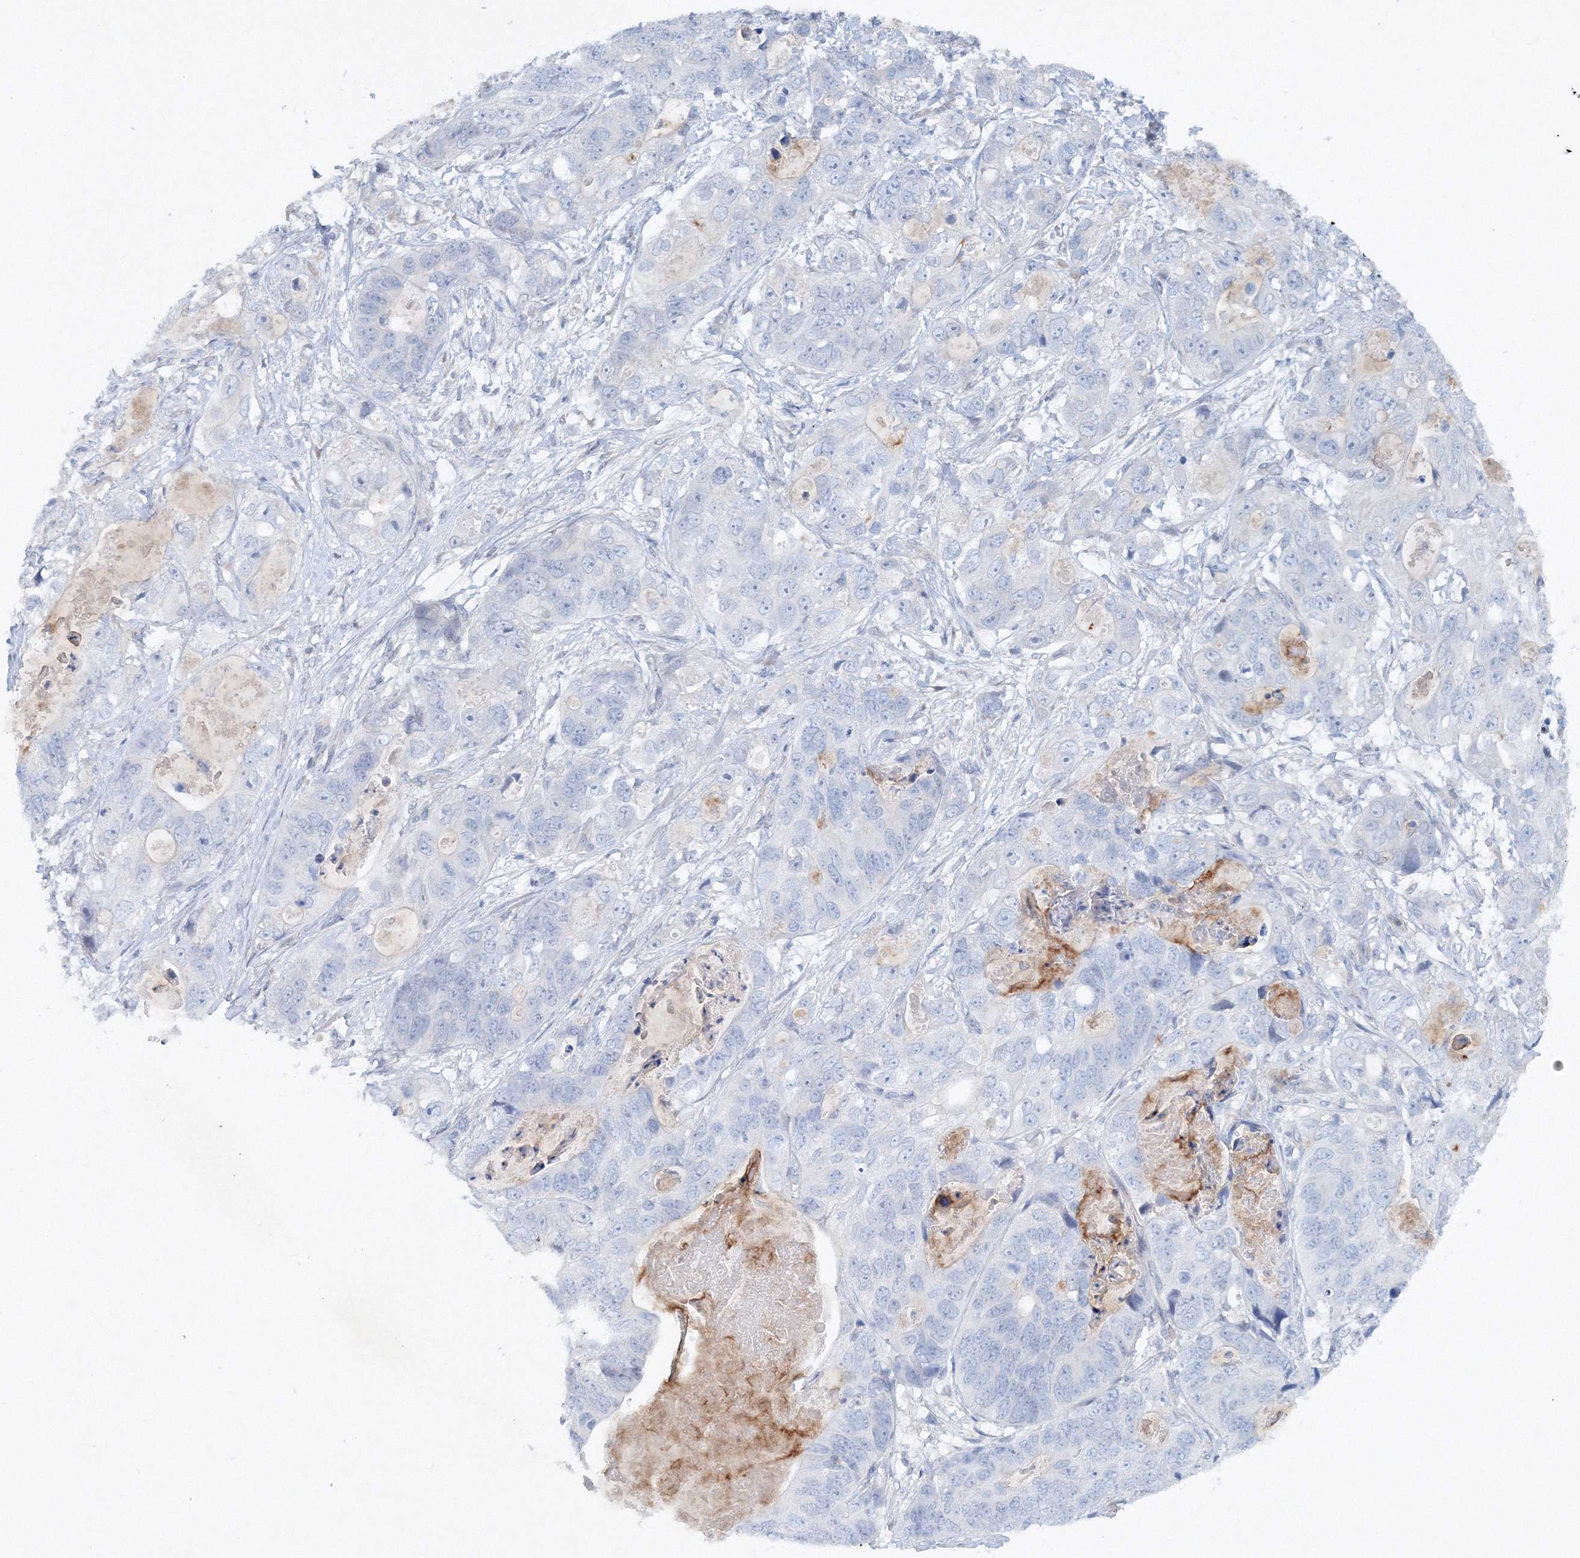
{"staining": {"intensity": "negative", "quantity": "none", "location": "none"}, "tissue": "stomach cancer", "cell_type": "Tumor cells", "image_type": "cancer", "snomed": [{"axis": "morphology", "description": "Adenocarcinoma, NOS"}, {"axis": "topography", "description": "Stomach"}], "caption": "IHC of stomach cancer reveals no positivity in tumor cells.", "gene": "SH3BP5", "patient": {"sex": "female", "age": 89}}